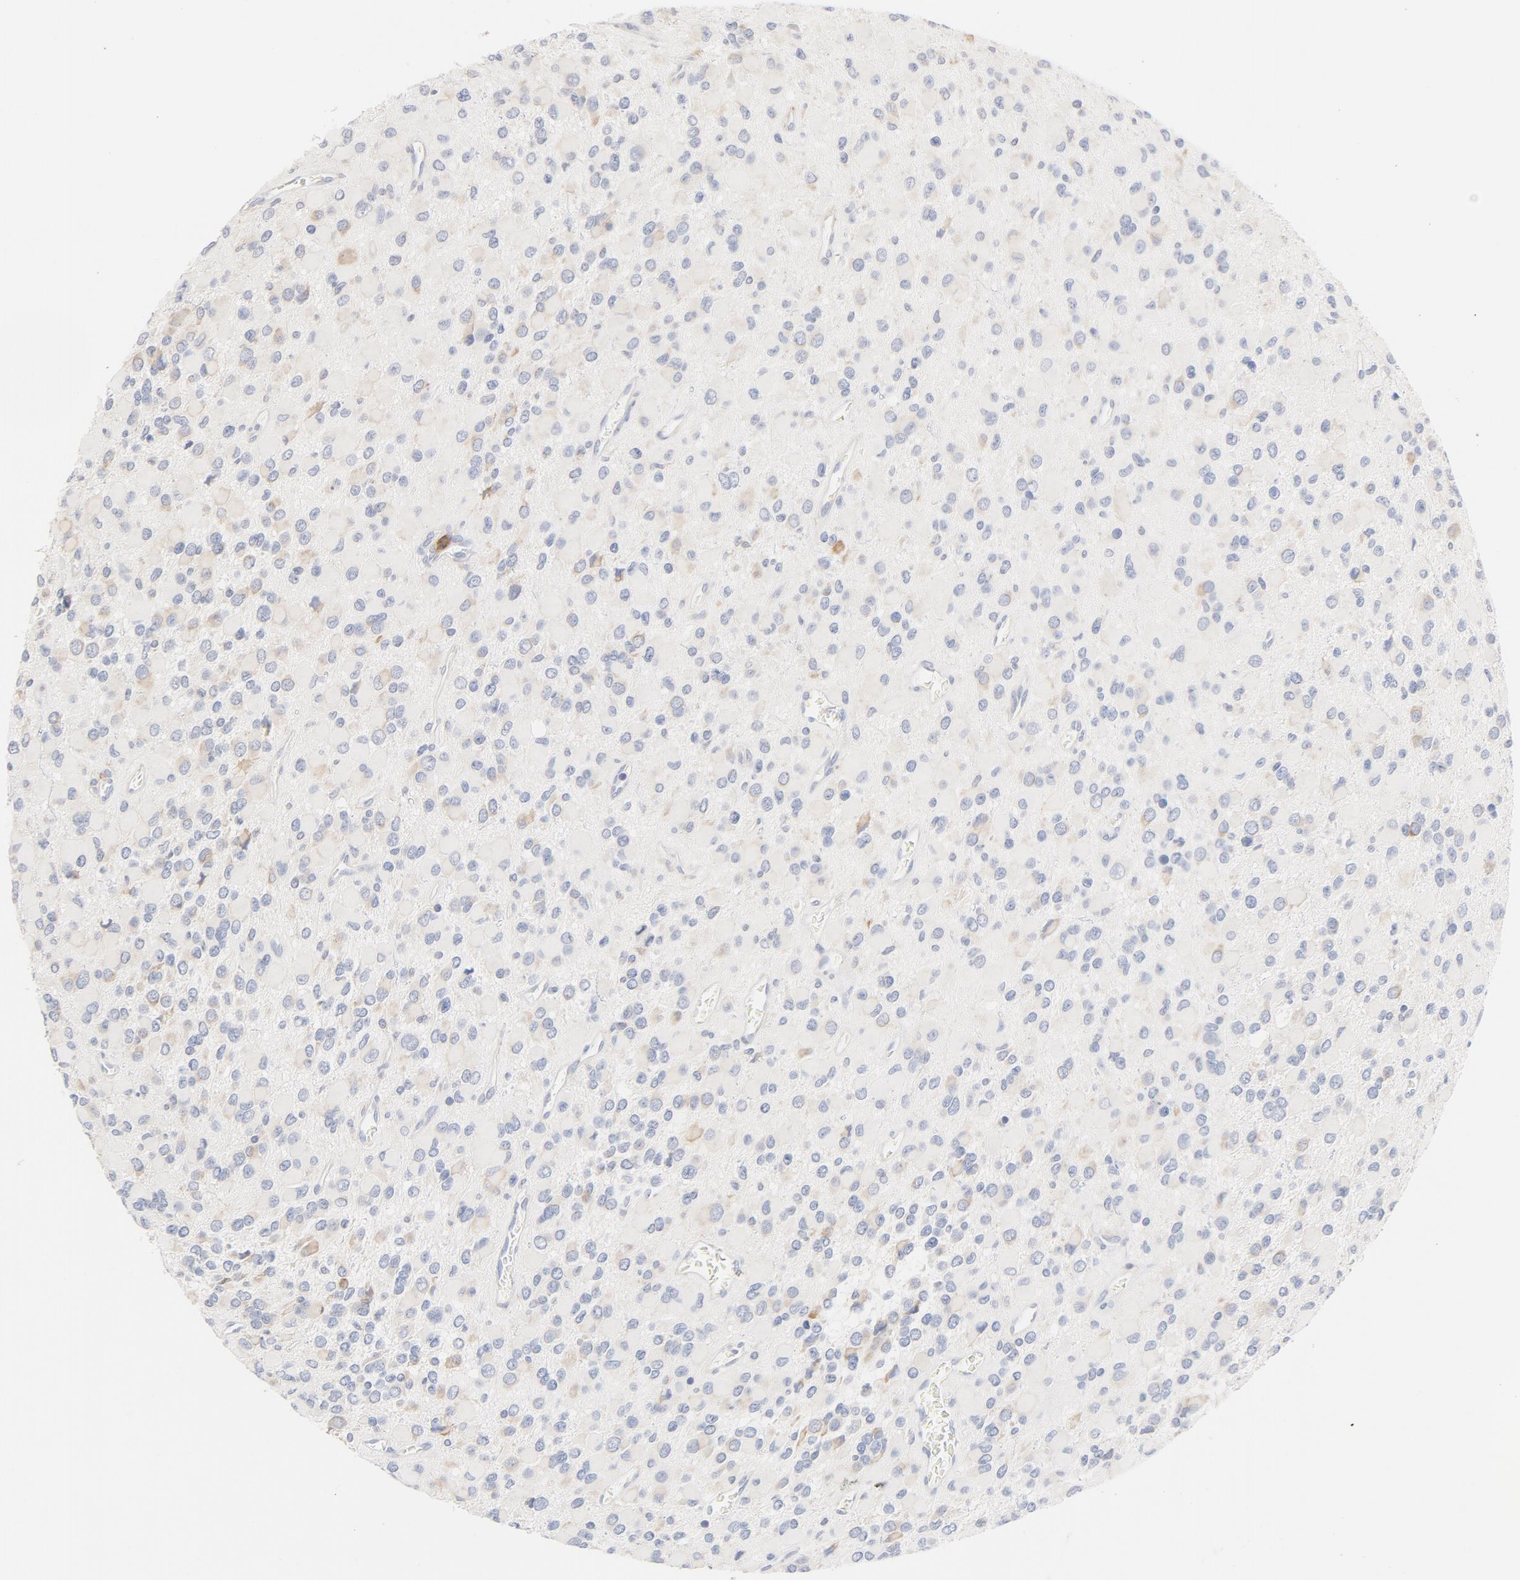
{"staining": {"intensity": "negative", "quantity": "none", "location": "none"}, "tissue": "glioma", "cell_type": "Tumor cells", "image_type": "cancer", "snomed": [{"axis": "morphology", "description": "Glioma, malignant, Low grade"}, {"axis": "topography", "description": "Brain"}], "caption": "High power microscopy image of an immunohistochemistry photomicrograph of malignant low-grade glioma, revealing no significant positivity in tumor cells.", "gene": "TLR4", "patient": {"sex": "male", "age": 42}}